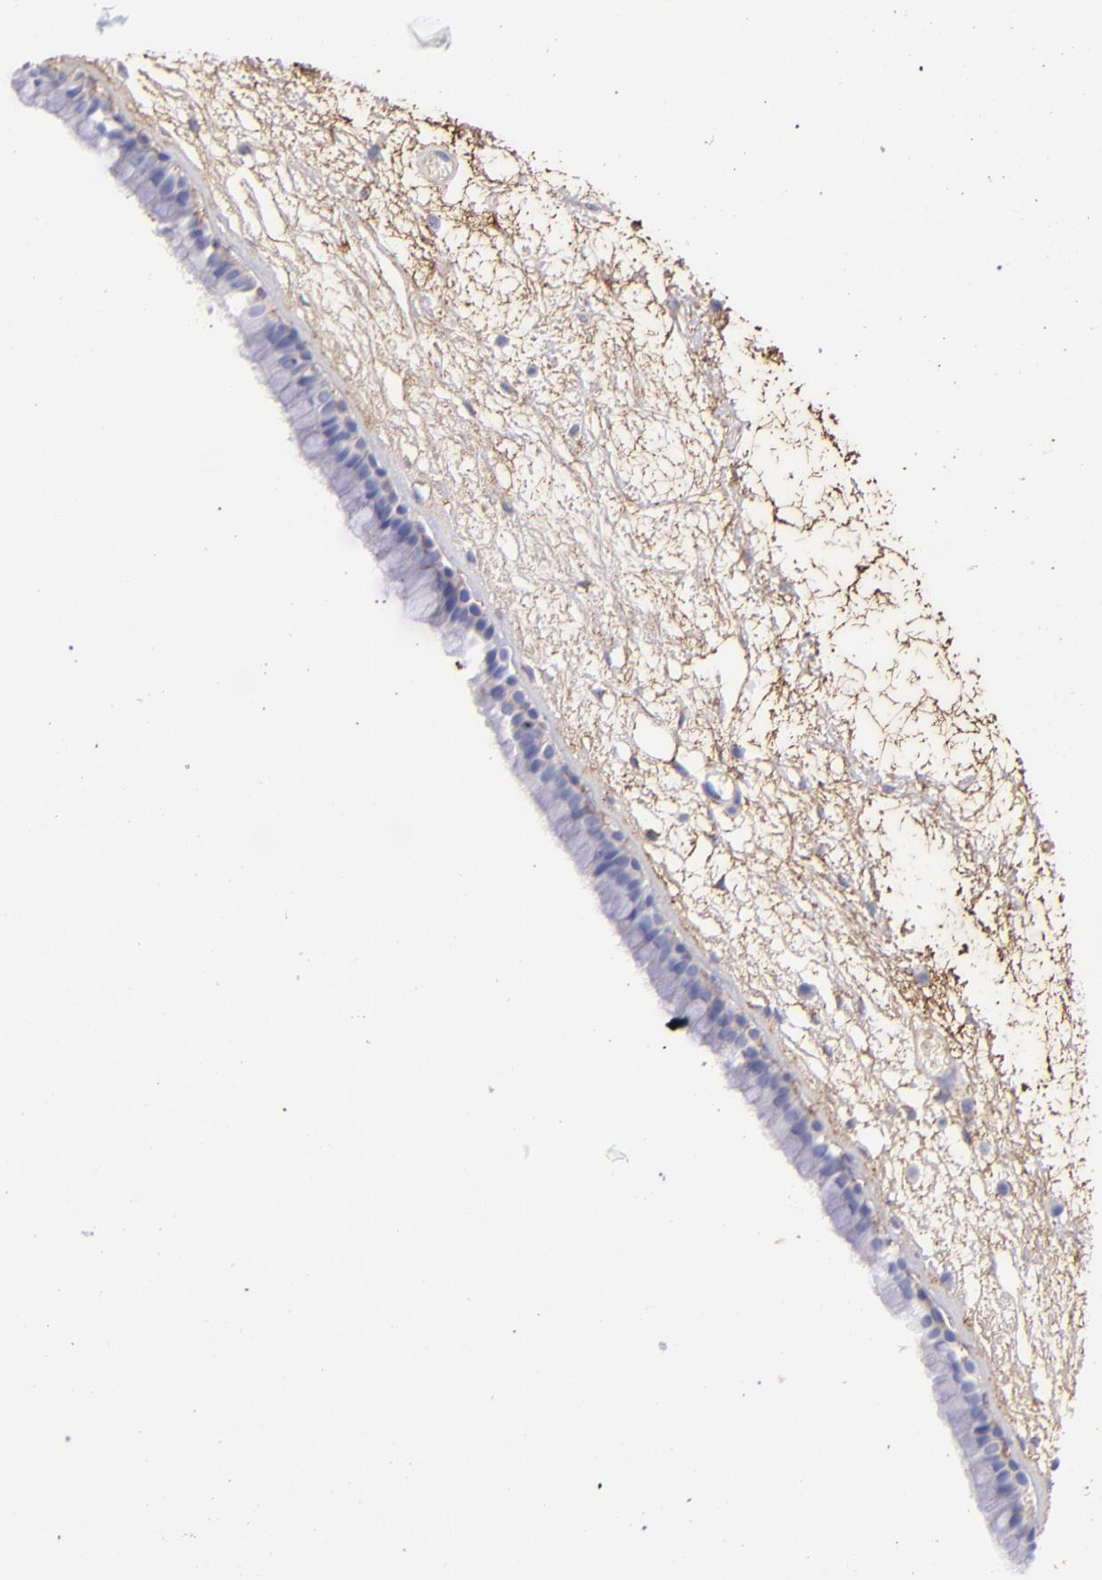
{"staining": {"intensity": "negative", "quantity": "none", "location": "none"}, "tissue": "nasopharynx", "cell_type": "Respiratory epithelial cells", "image_type": "normal", "snomed": [{"axis": "morphology", "description": "Normal tissue, NOS"}, {"axis": "morphology", "description": "Inflammation, NOS"}, {"axis": "topography", "description": "Nasopharynx"}], "caption": "Immunohistochemical staining of benign nasopharynx reveals no significant positivity in respiratory epithelial cells.", "gene": "FGB", "patient": {"sex": "male", "age": 48}}